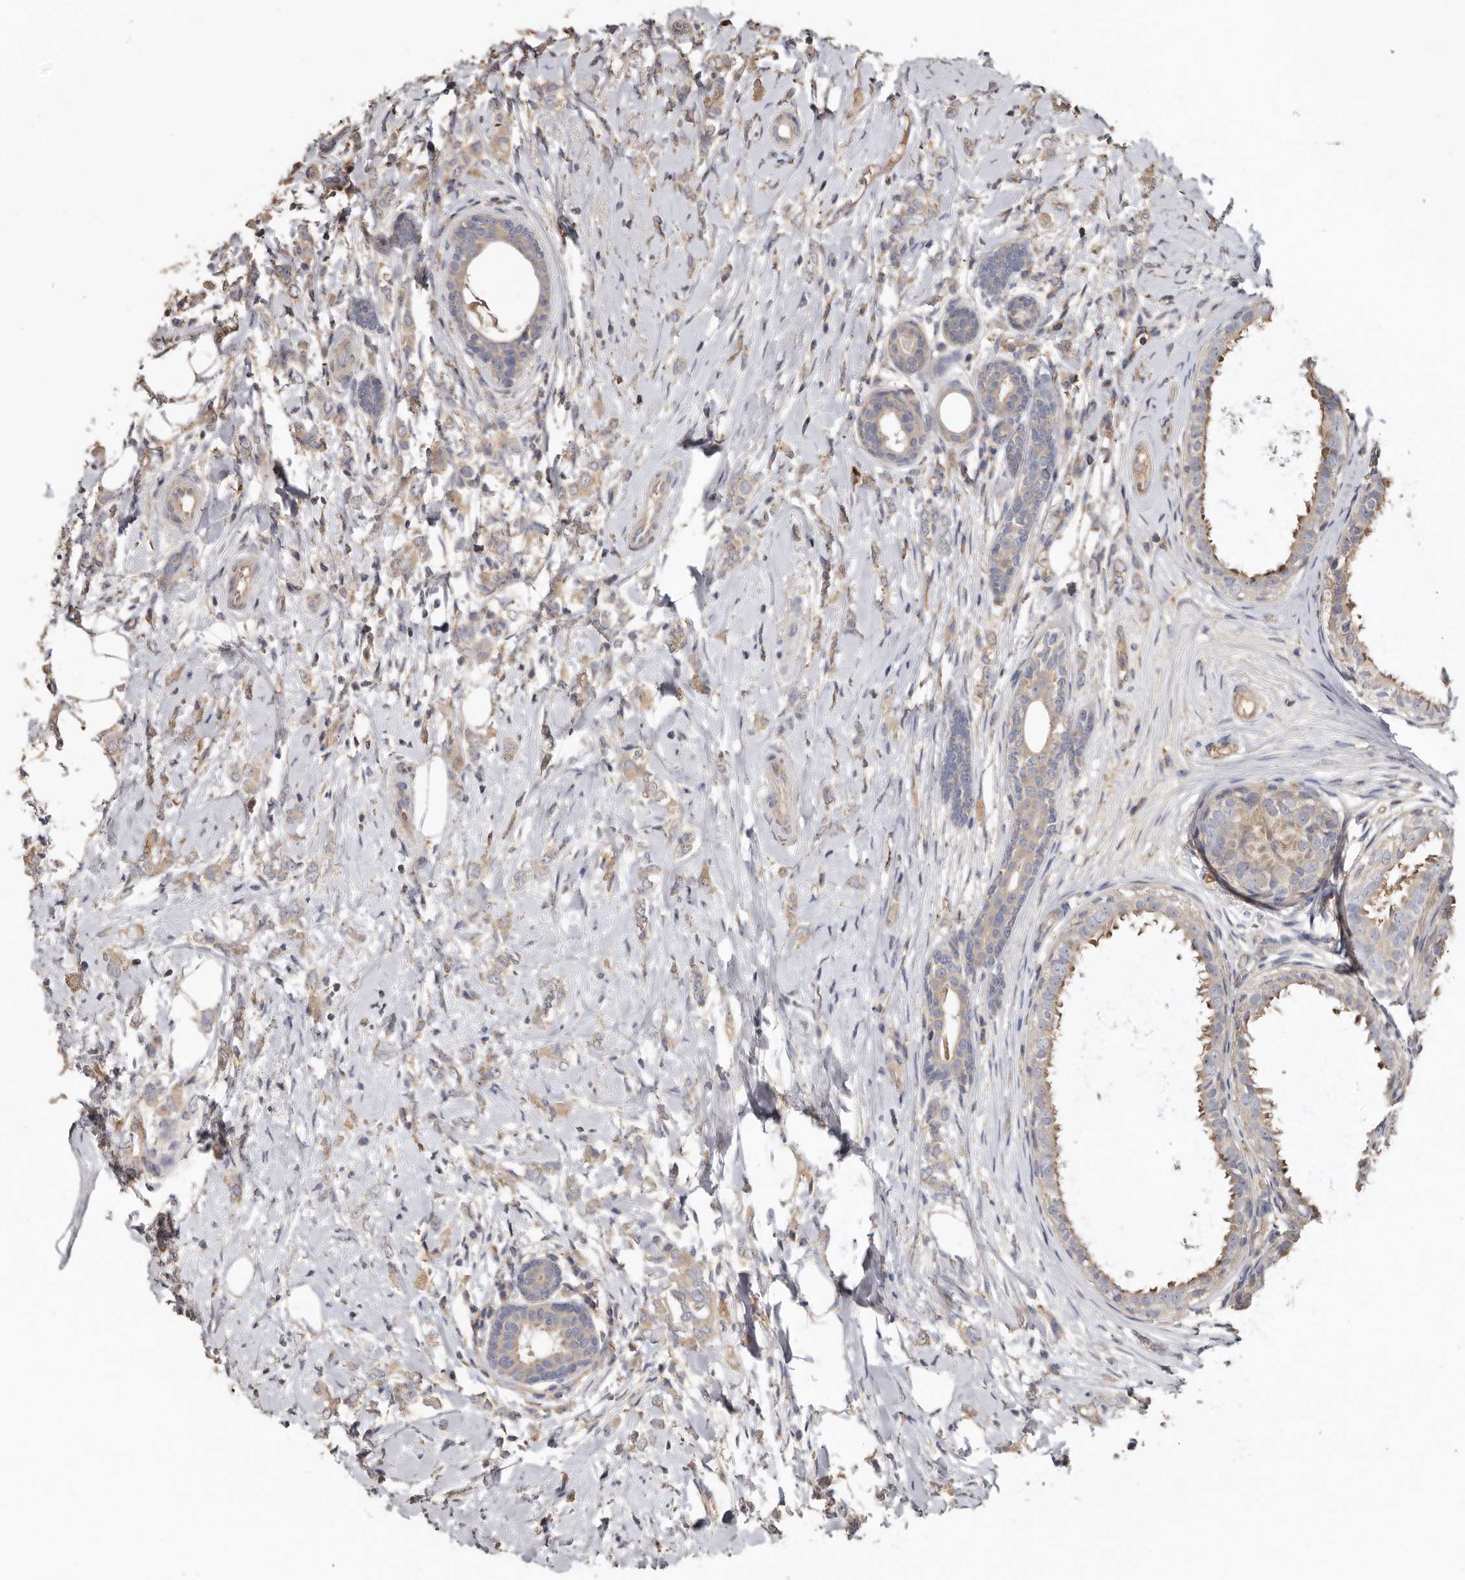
{"staining": {"intensity": "weak", "quantity": "25%-75%", "location": "cytoplasmic/membranous"}, "tissue": "breast cancer", "cell_type": "Tumor cells", "image_type": "cancer", "snomed": [{"axis": "morphology", "description": "Normal tissue, NOS"}, {"axis": "morphology", "description": "Lobular carcinoma"}, {"axis": "topography", "description": "Breast"}], "caption": "A low amount of weak cytoplasmic/membranous expression is seen in approximately 25%-75% of tumor cells in breast lobular carcinoma tissue. Ihc stains the protein of interest in brown and the nuclei are stained blue.", "gene": "FLCN", "patient": {"sex": "female", "age": 47}}